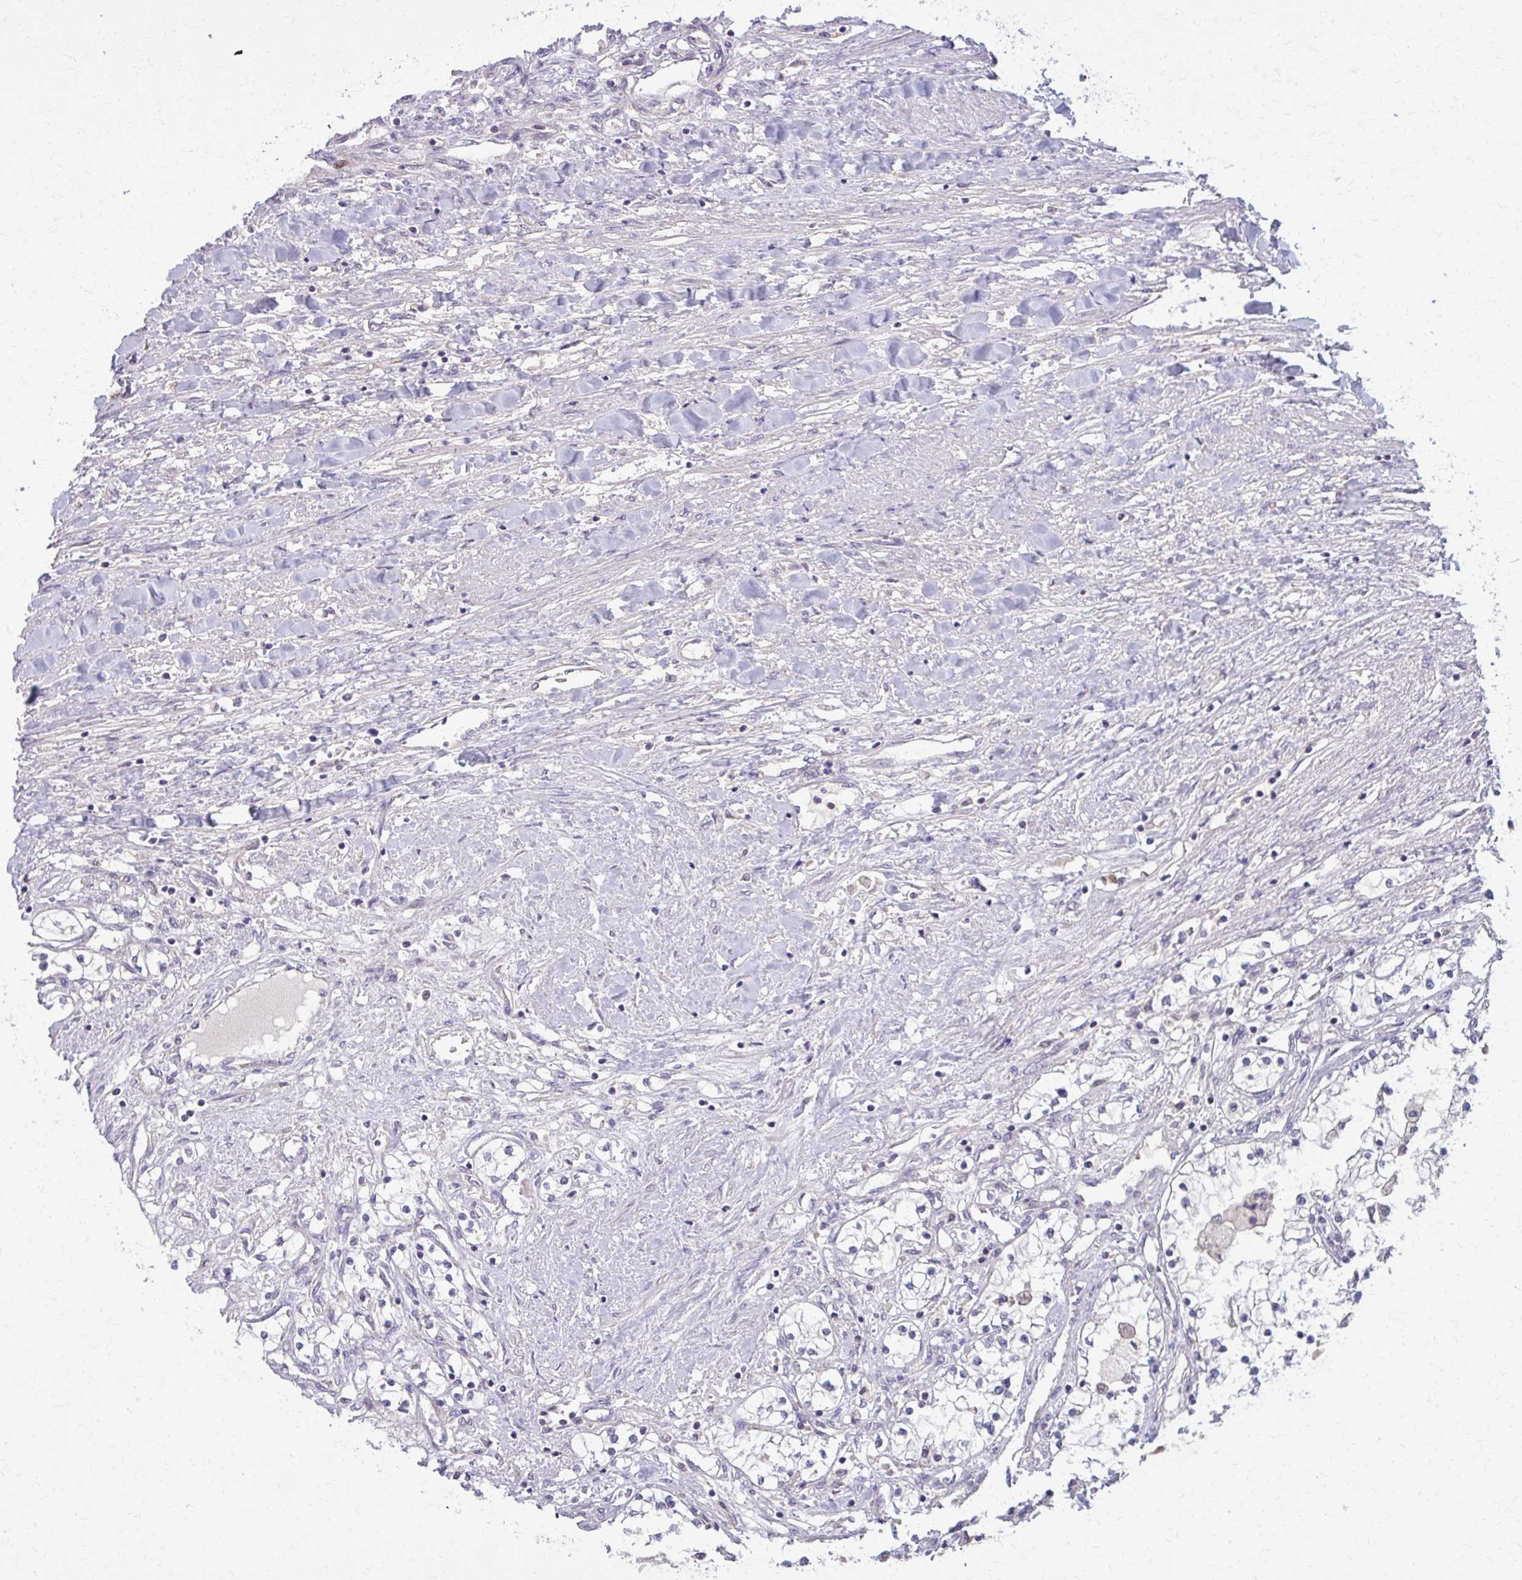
{"staining": {"intensity": "negative", "quantity": "none", "location": "none"}, "tissue": "renal cancer", "cell_type": "Tumor cells", "image_type": "cancer", "snomed": [{"axis": "morphology", "description": "Adenocarcinoma, NOS"}, {"axis": "topography", "description": "Kidney"}], "caption": "IHC micrograph of renal adenocarcinoma stained for a protein (brown), which exhibits no positivity in tumor cells.", "gene": "NRBF2", "patient": {"sex": "male", "age": 68}}